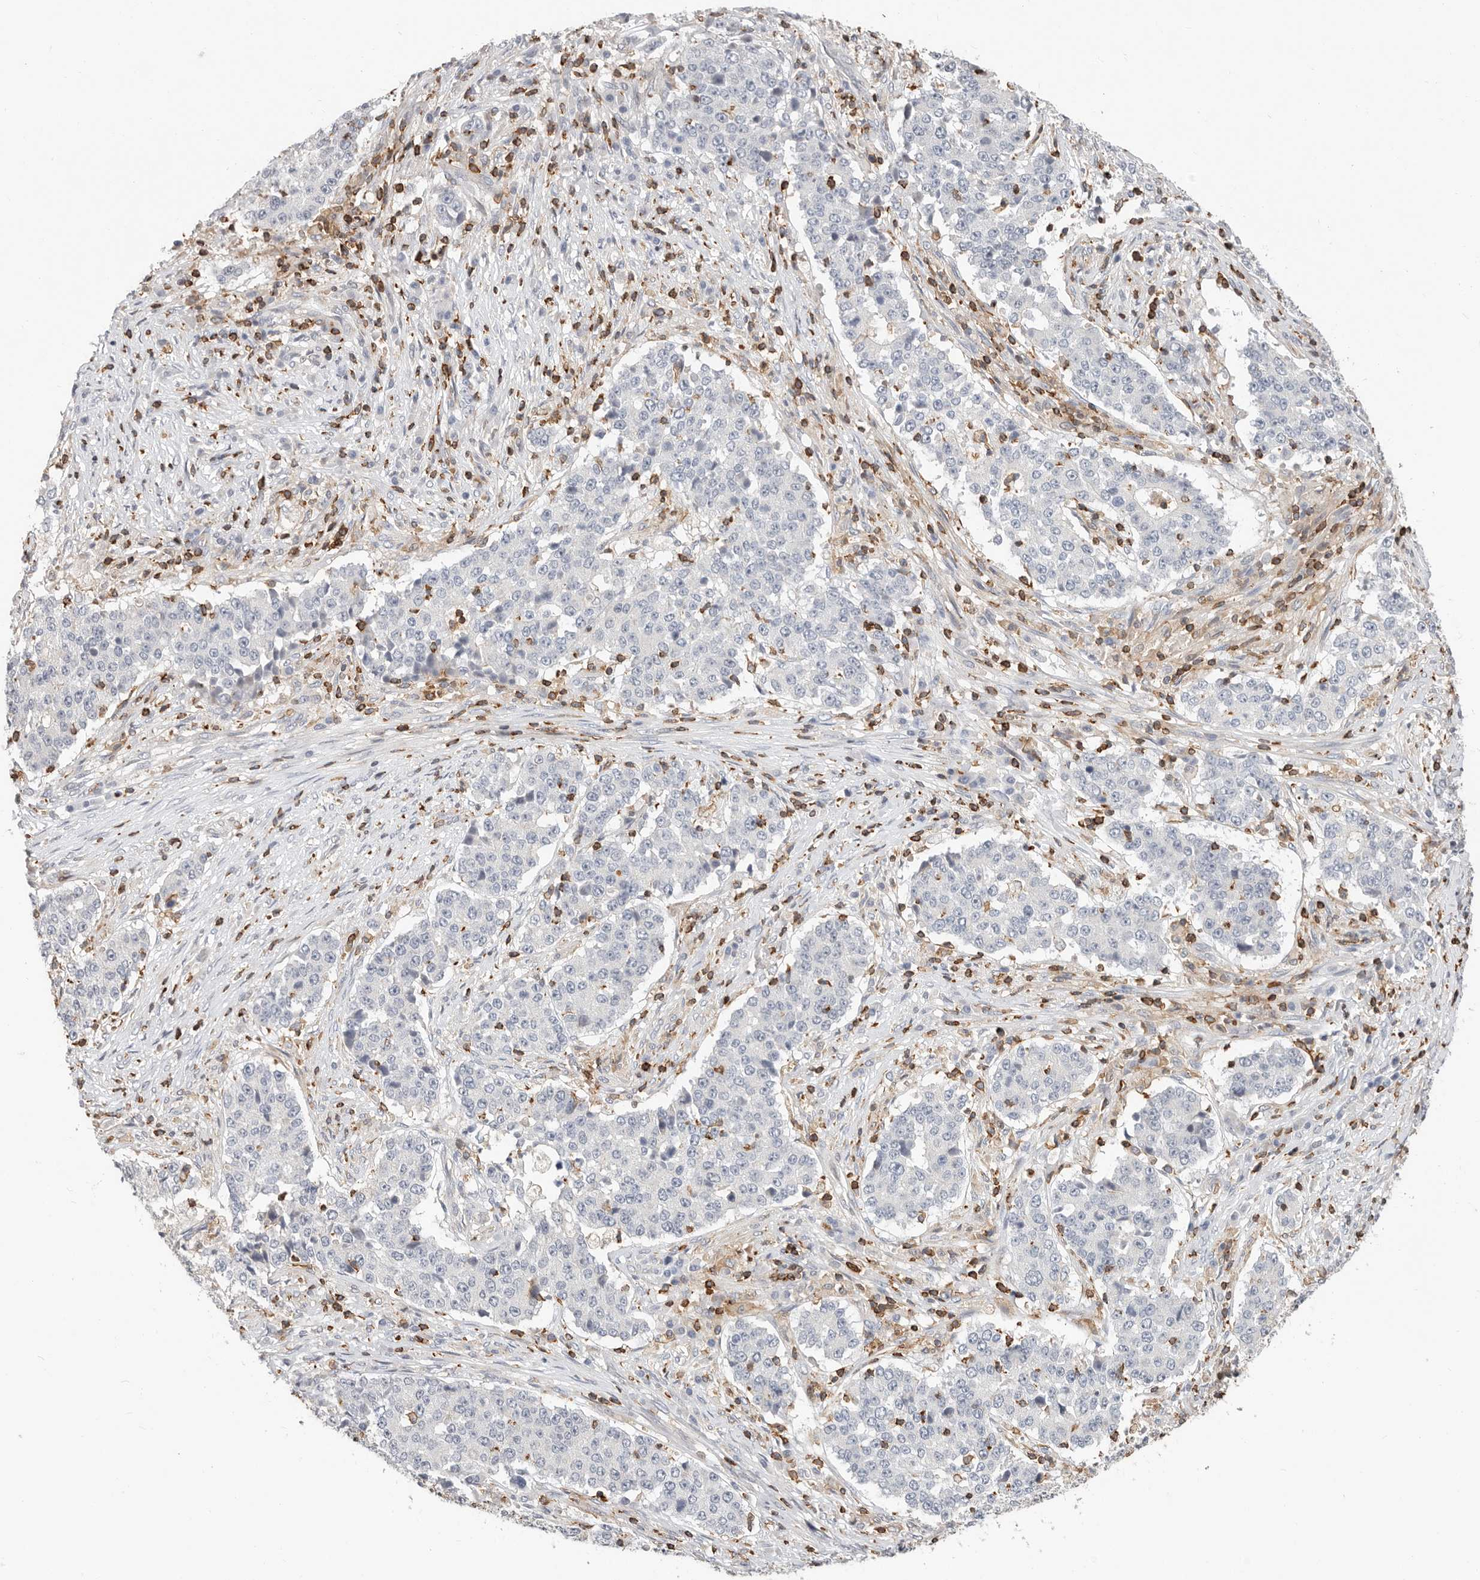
{"staining": {"intensity": "negative", "quantity": "none", "location": "none"}, "tissue": "stomach cancer", "cell_type": "Tumor cells", "image_type": "cancer", "snomed": [{"axis": "morphology", "description": "Adenocarcinoma, NOS"}, {"axis": "topography", "description": "Stomach"}], "caption": "Immunohistochemistry of stomach adenocarcinoma displays no expression in tumor cells.", "gene": "TMEM63B", "patient": {"sex": "male", "age": 59}}